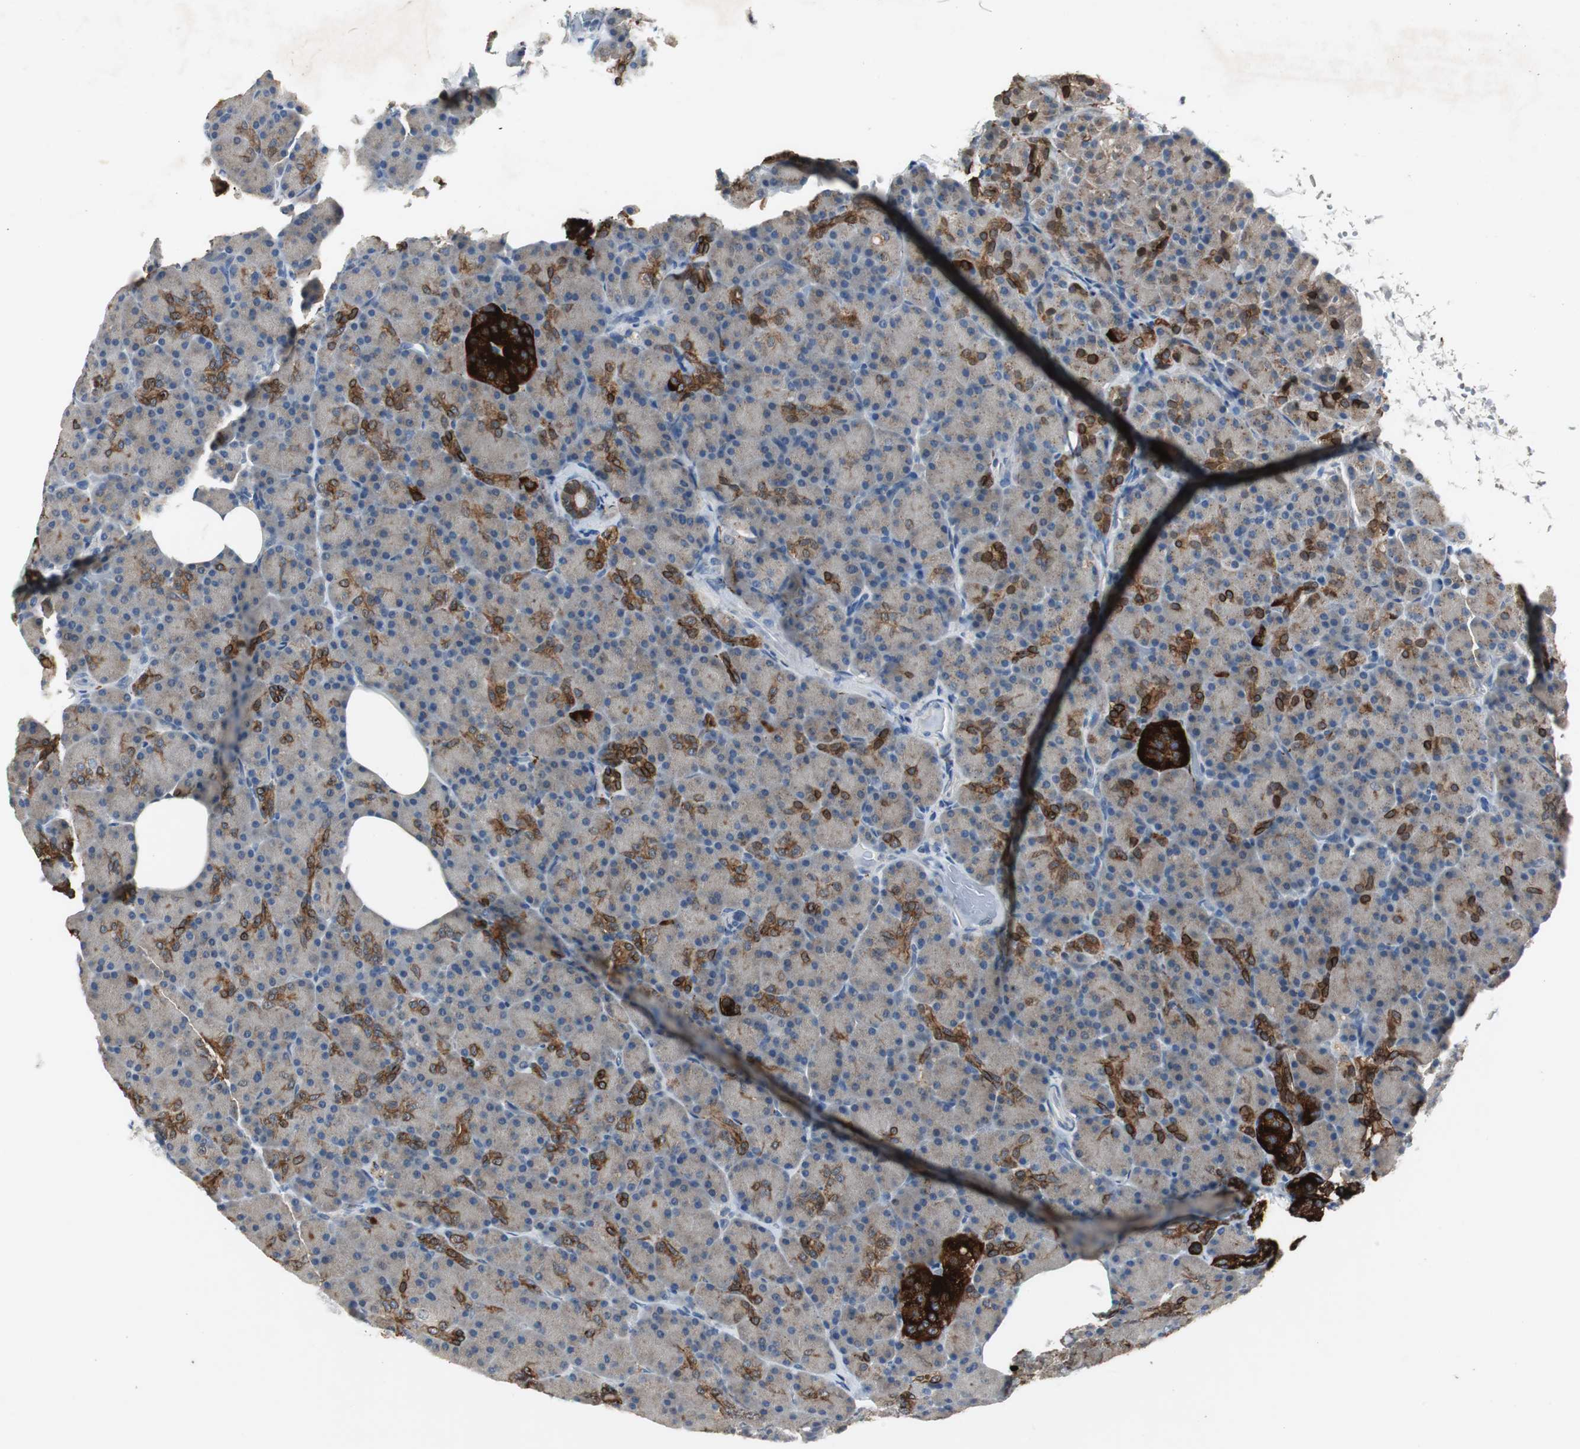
{"staining": {"intensity": "strong", "quantity": "<25%", "location": "cytoplasmic/membranous"}, "tissue": "pancreas", "cell_type": "Exocrine glandular cells", "image_type": "normal", "snomed": [{"axis": "morphology", "description": "Normal tissue, NOS"}, {"axis": "topography", "description": "Pancreas"}], "caption": "Immunohistochemistry image of unremarkable pancreas stained for a protein (brown), which demonstrates medium levels of strong cytoplasmic/membranous expression in about <25% of exocrine glandular cells.", "gene": "PTPRN2", "patient": {"sex": "female", "age": 43}}